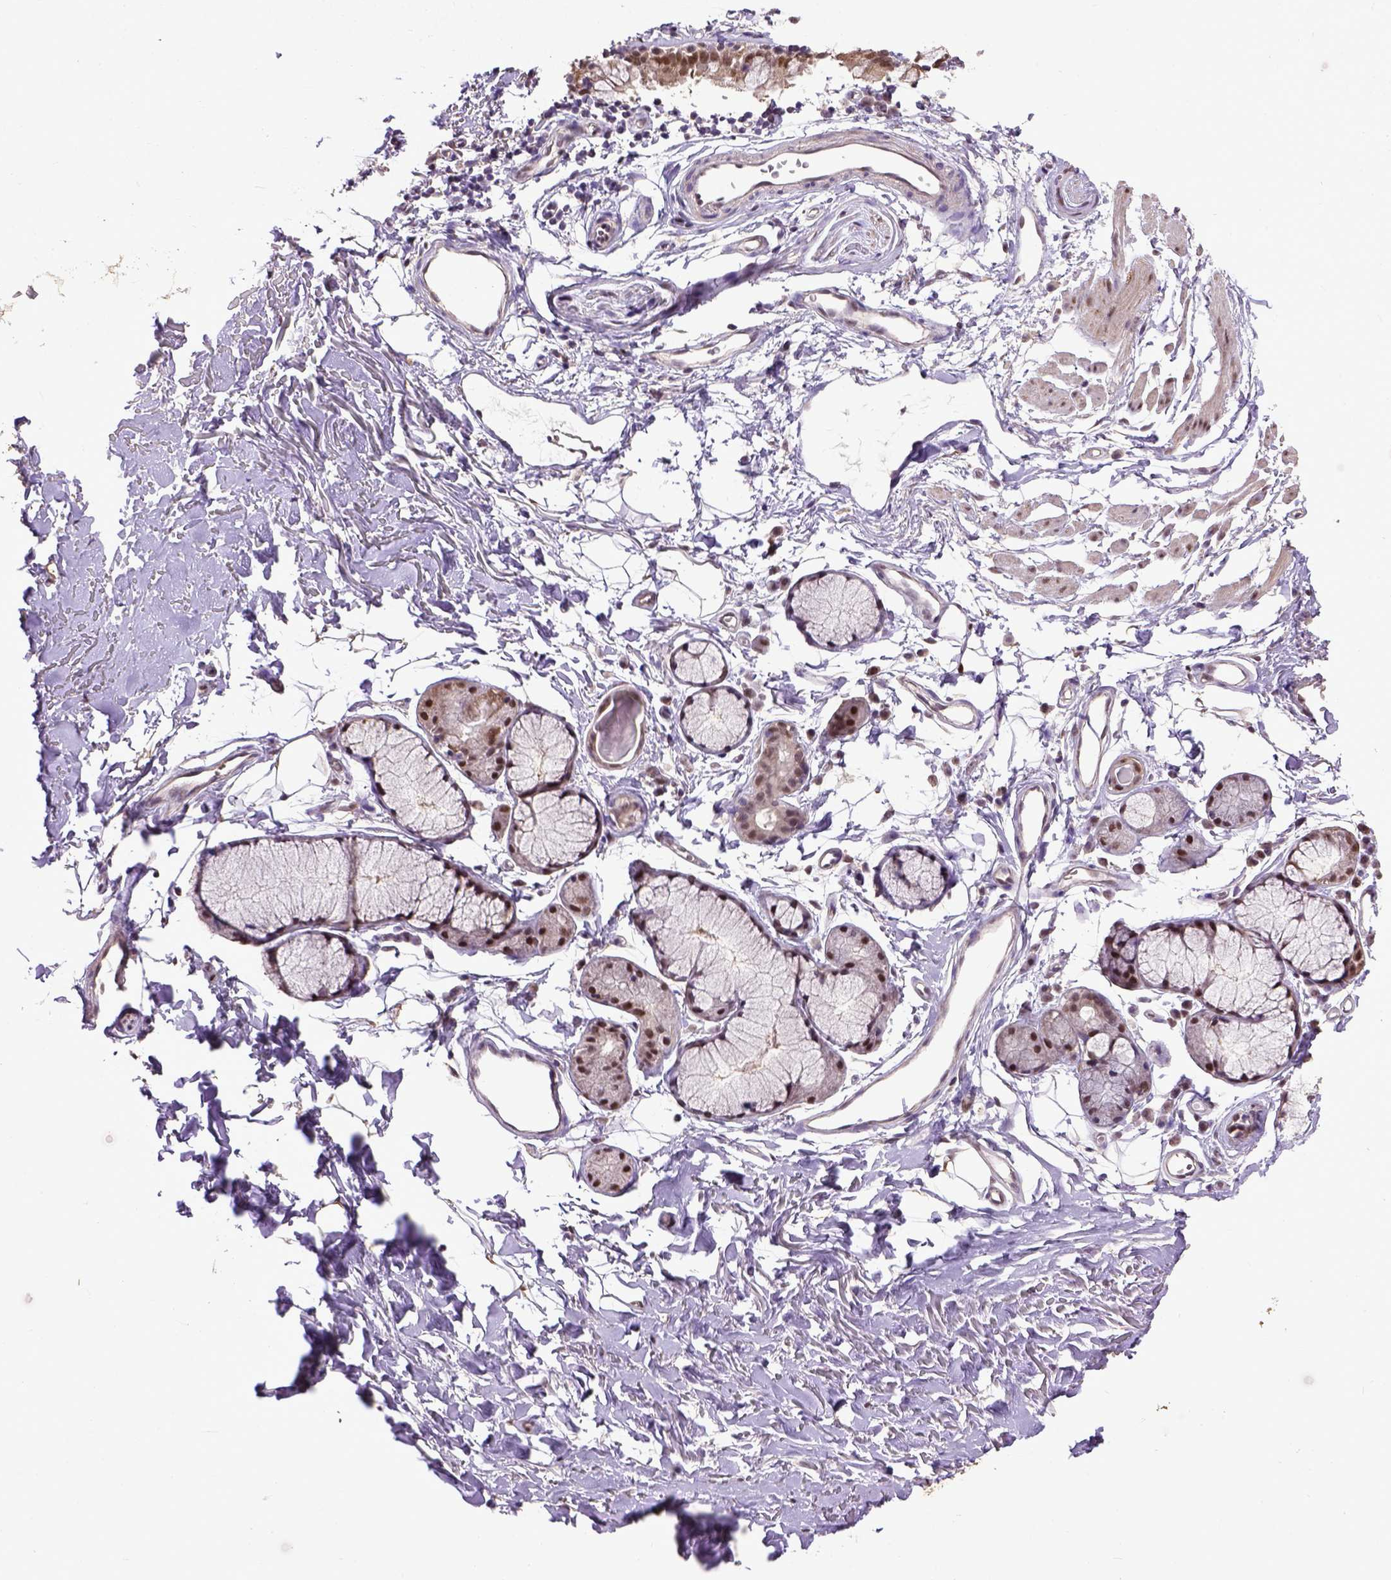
{"staining": {"intensity": "moderate", "quantity": ">75%", "location": "nuclear"}, "tissue": "adipose tissue", "cell_type": "Adipocytes", "image_type": "normal", "snomed": [{"axis": "morphology", "description": "Normal tissue, NOS"}, {"axis": "topography", "description": "Cartilage tissue"}, {"axis": "topography", "description": "Bronchus"}], "caption": "Brown immunohistochemical staining in benign adipose tissue shows moderate nuclear positivity in about >75% of adipocytes. (IHC, brightfield microscopy, high magnification).", "gene": "UBA3", "patient": {"sex": "female", "age": 79}}